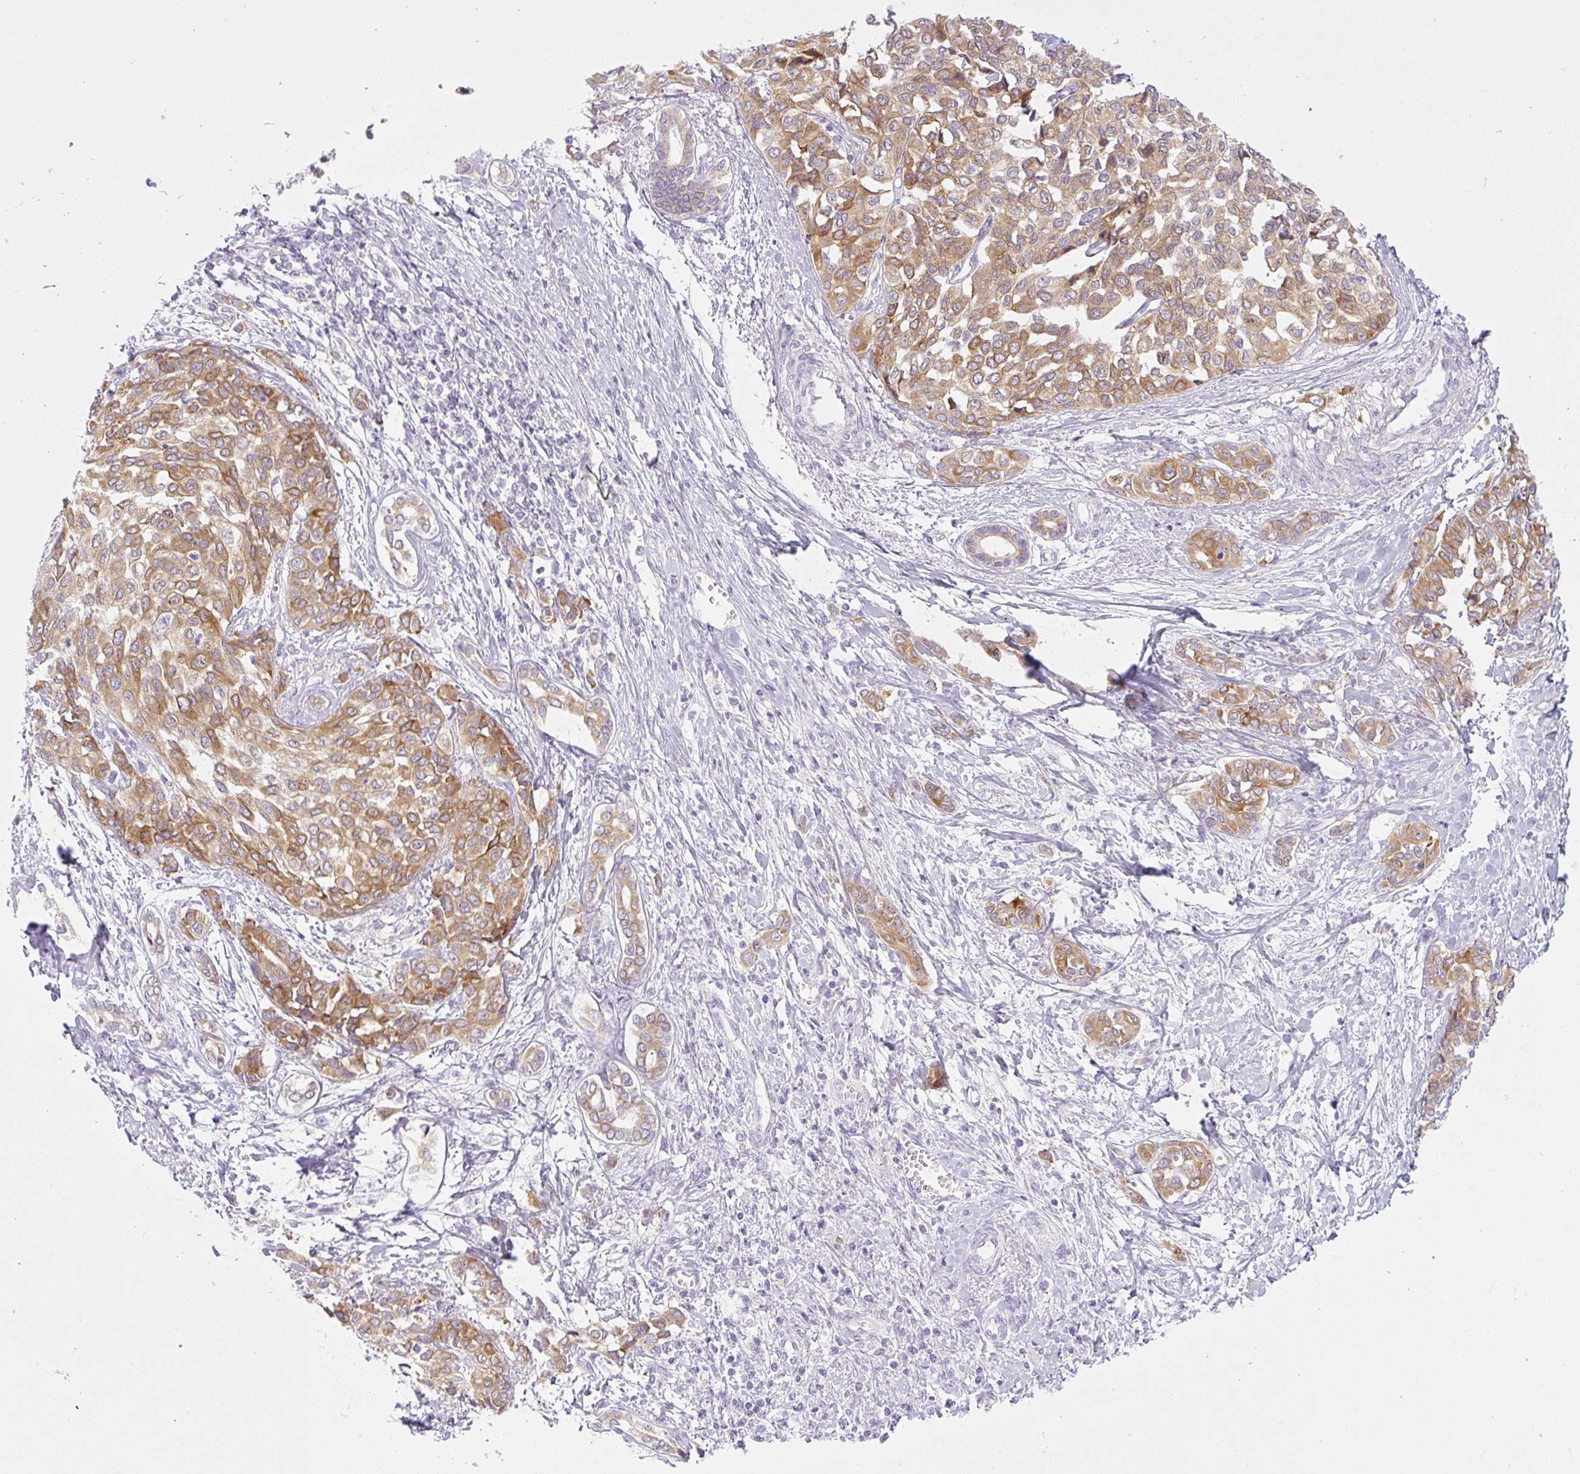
{"staining": {"intensity": "moderate", "quantity": ">75%", "location": "cytoplasmic/membranous"}, "tissue": "liver cancer", "cell_type": "Tumor cells", "image_type": "cancer", "snomed": [{"axis": "morphology", "description": "Cholangiocarcinoma"}, {"axis": "topography", "description": "Liver"}], "caption": "Liver cancer (cholangiocarcinoma) tissue shows moderate cytoplasmic/membranous expression in approximately >75% of tumor cells, visualized by immunohistochemistry.", "gene": "MIA2", "patient": {"sex": "female", "age": 77}}